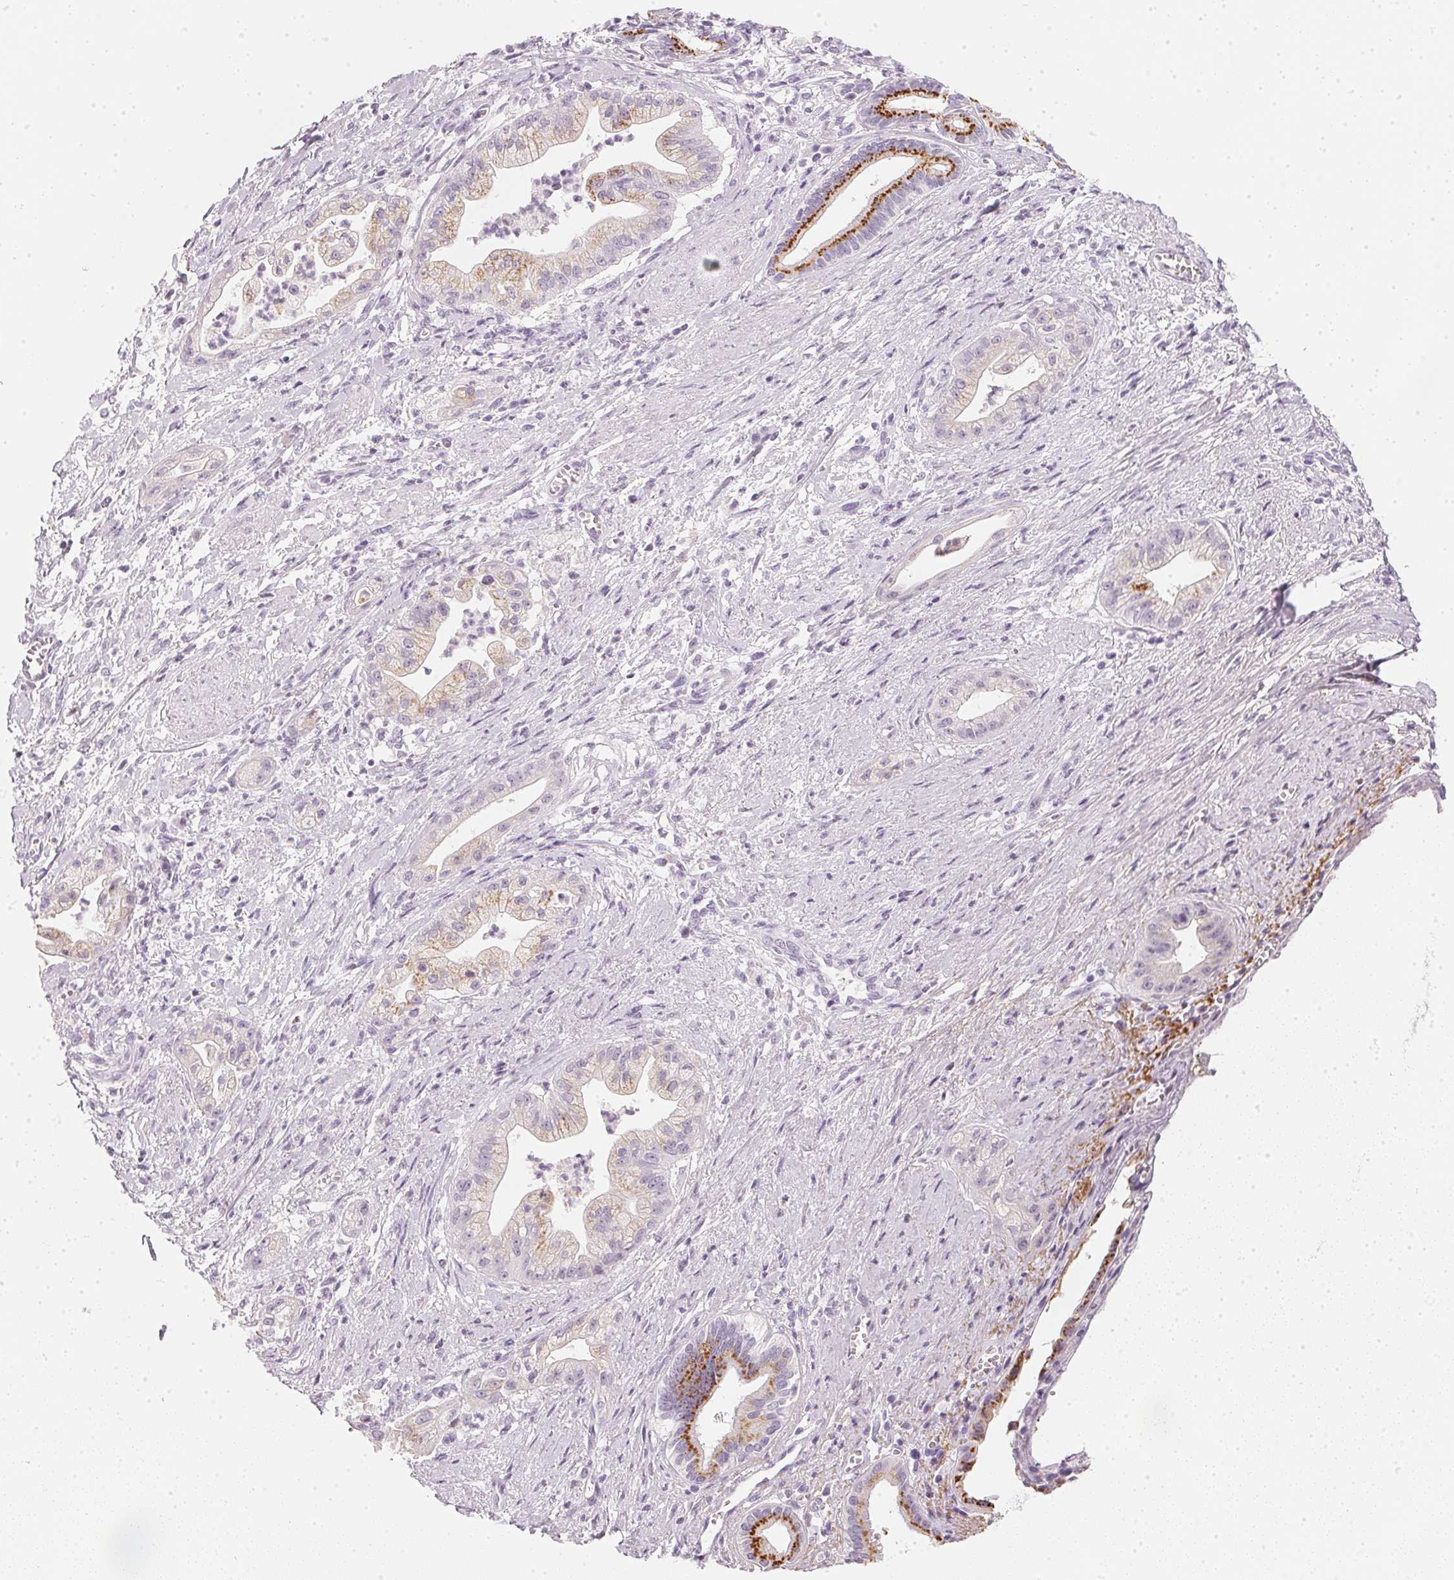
{"staining": {"intensity": "moderate", "quantity": "25%-75%", "location": "cytoplasmic/membranous"}, "tissue": "pancreatic cancer", "cell_type": "Tumor cells", "image_type": "cancer", "snomed": [{"axis": "morphology", "description": "Normal tissue, NOS"}, {"axis": "morphology", "description": "Adenocarcinoma, NOS"}, {"axis": "topography", "description": "Lymph node"}, {"axis": "topography", "description": "Pancreas"}], "caption": "A high-resolution histopathology image shows immunohistochemistry (IHC) staining of adenocarcinoma (pancreatic), which displays moderate cytoplasmic/membranous expression in approximately 25%-75% of tumor cells. (DAB IHC with brightfield microscopy, high magnification).", "gene": "CHST4", "patient": {"sex": "female", "age": 58}}